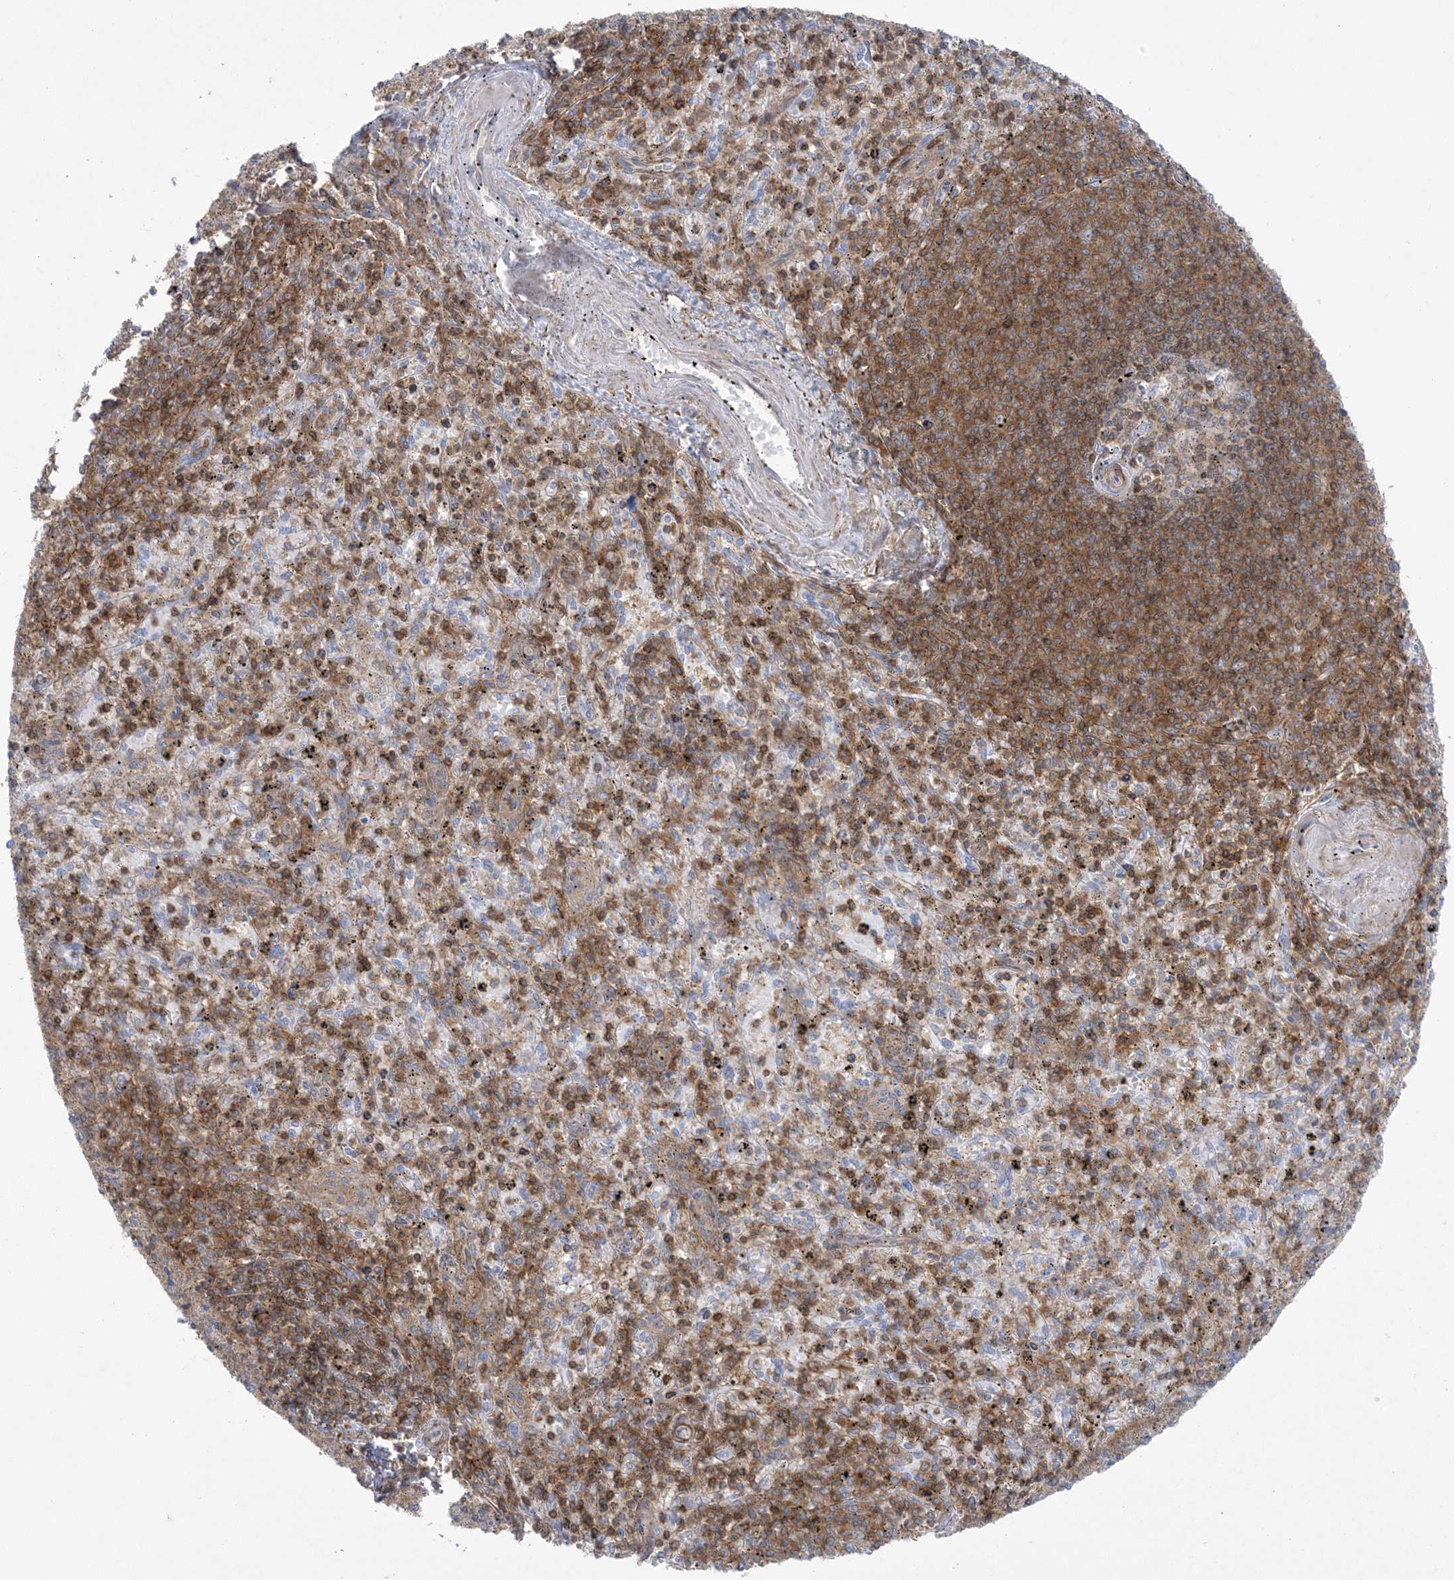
{"staining": {"intensity": "moderate", "quantity": "25%-75%", "location": "cytoplasmic/membranous"}, "tissue": "spleen", "cell_type": "Cells in red pulp", "image_type": "normal", "snomed": [{"axis": "morphology", "description": "Normal tissue, NOS"}, {"axis": "topography", "description": "Spleen"}], "caption": "Cells in red pulp exhibit medium levels of moderate cytoplasmic/membranous expression in approximately 25%-75% of cells in benign spleen. Nuclei are stained in blue.", "gene": "ARHGAP30", "patient": {"sex": "male", "age": 72}}